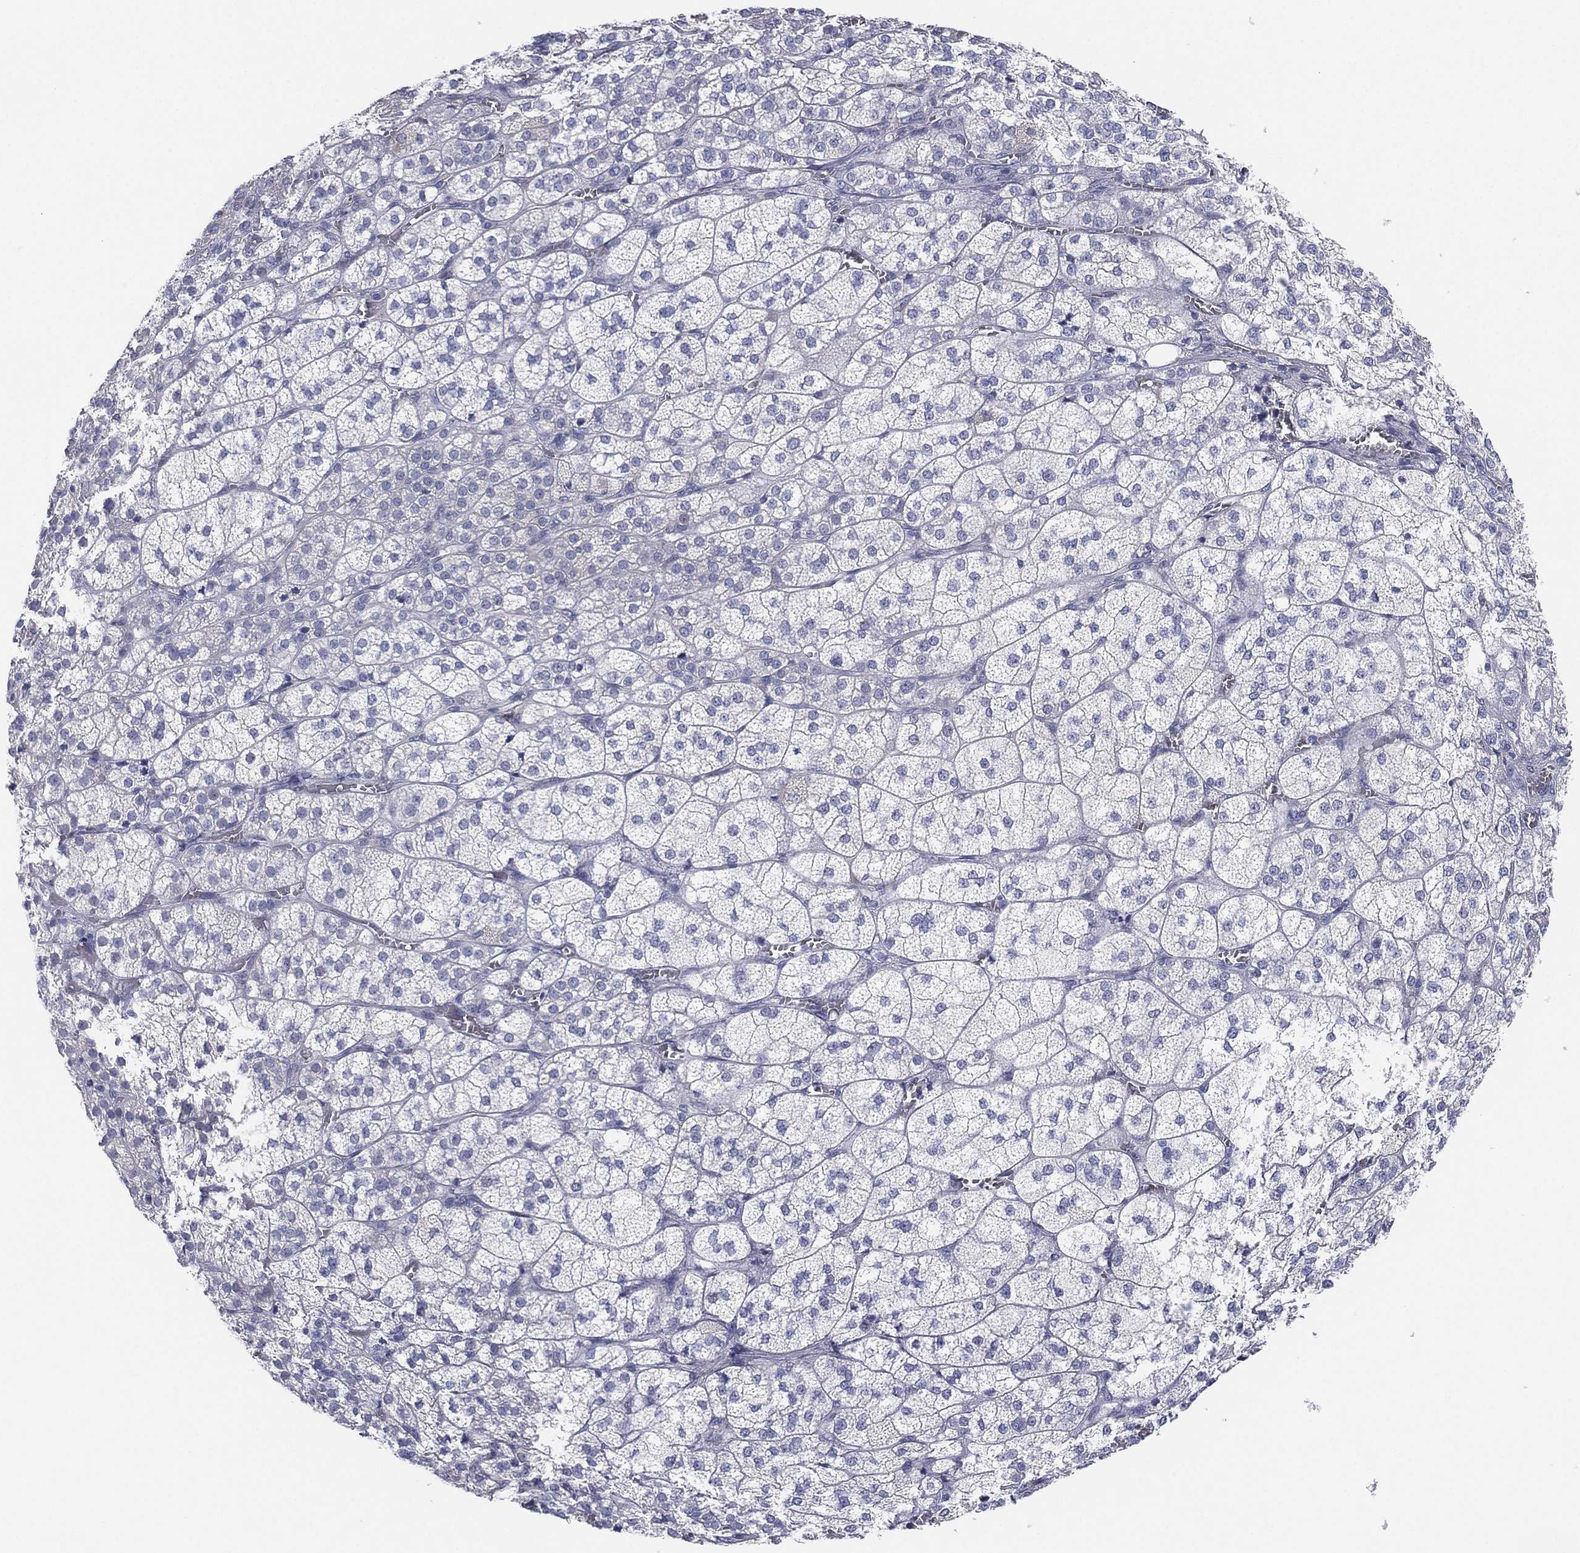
{"staining": {"intensity": "negative", "quantity": "none", "location": "none"}, "tissue": "adrenal gland", "cell_type": "Glandular cells", "image_type": "normal", "snomed": [{"axis": "morphology", "description": "Normal tissue, NOS"}, {"axis": "topography", "description": "Adrenal gland"}], "caption": "The immunohistochemistry (IHC) photomicrograph has no significant staining in glandular cells of adrenal gland.", "gene": "MLF1", "patient": {"sex": "female", "age": 60}}